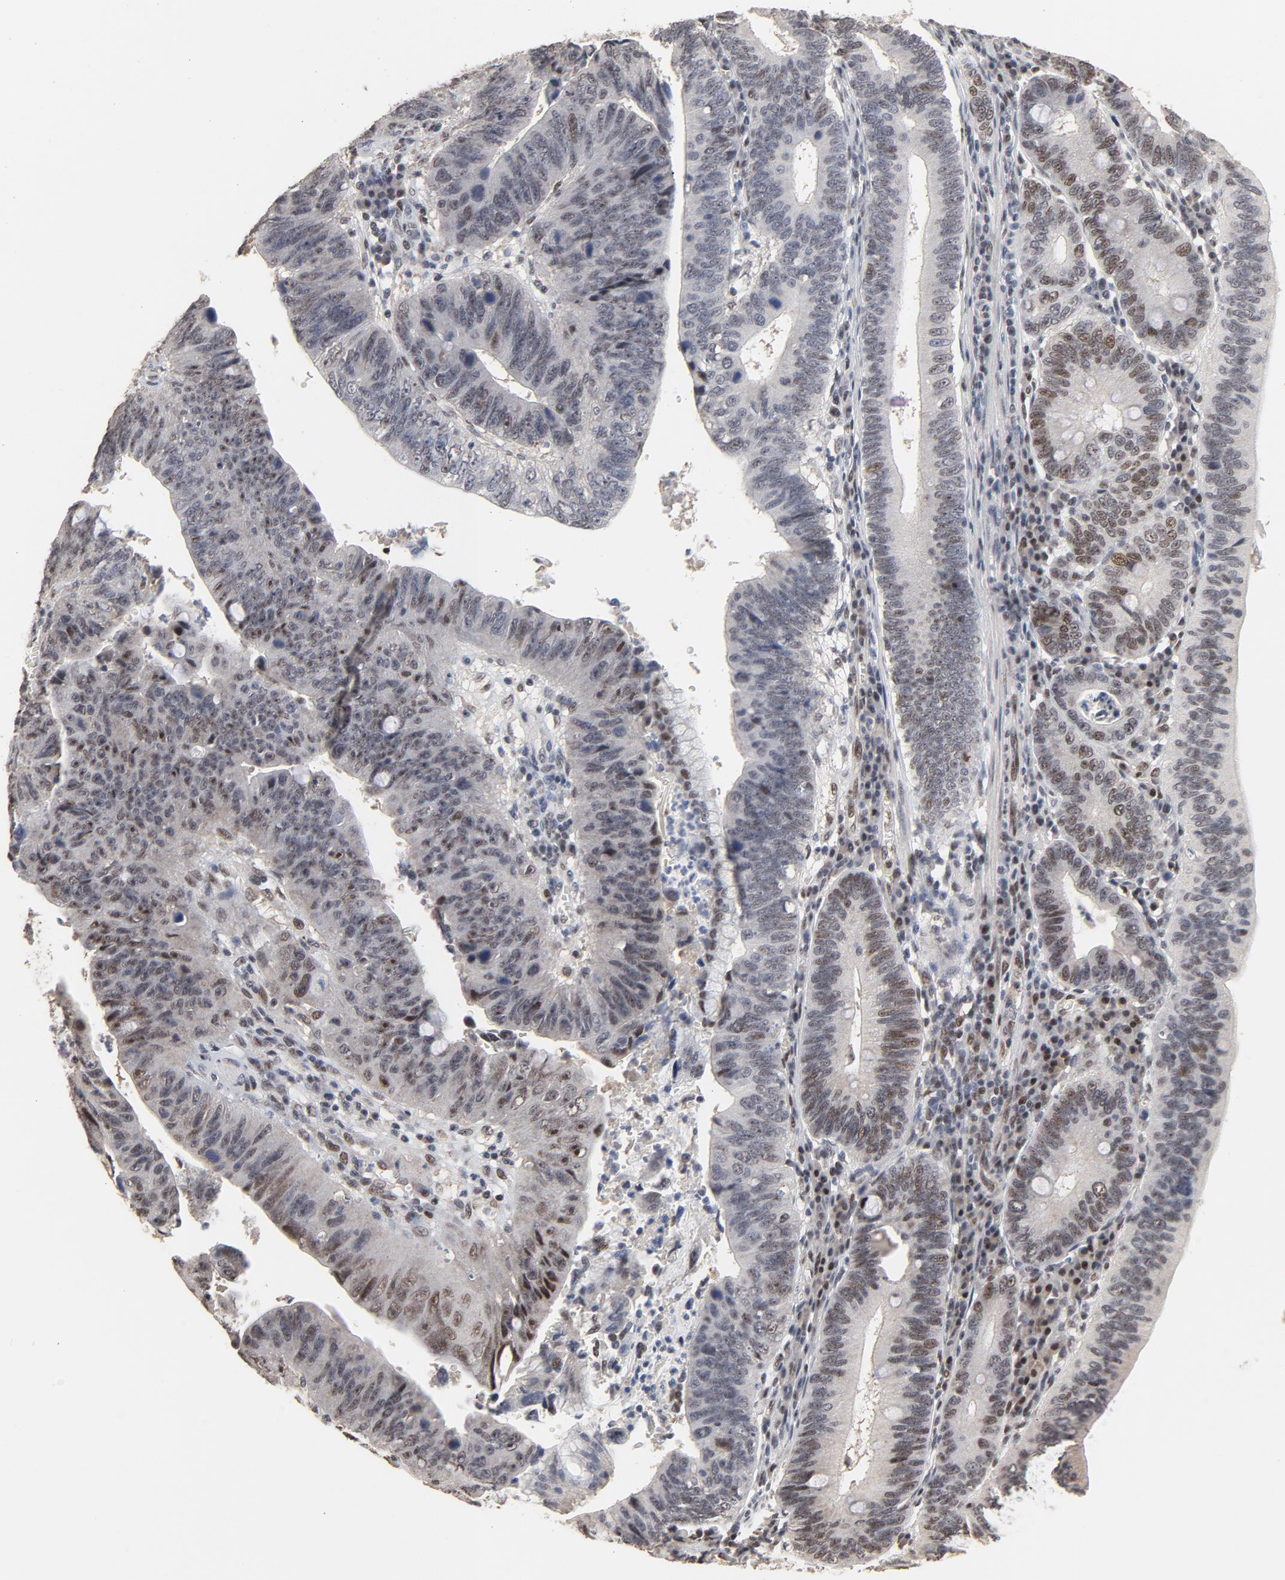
{"staining": {"intensity": "moderate", "quantity": "25%-75%", "location": "nuclear"}, "tissue": "stomach cancer", "cell_type": "Tumor cells", "image_type": "cancer", "snomed": [{"axis": "morphology", "description": "Adenocarcinoma, NOS"}, {"axis": "topography", "description": "Stomach"}], "caption": "DAB immunohistochemical staining of stomach cancer reveals moderate nuclear protein expression in approximately 25%-75% of tumor cells.", "gene": "TP53RK", "patient": {"sex": "male", "age": 59}}